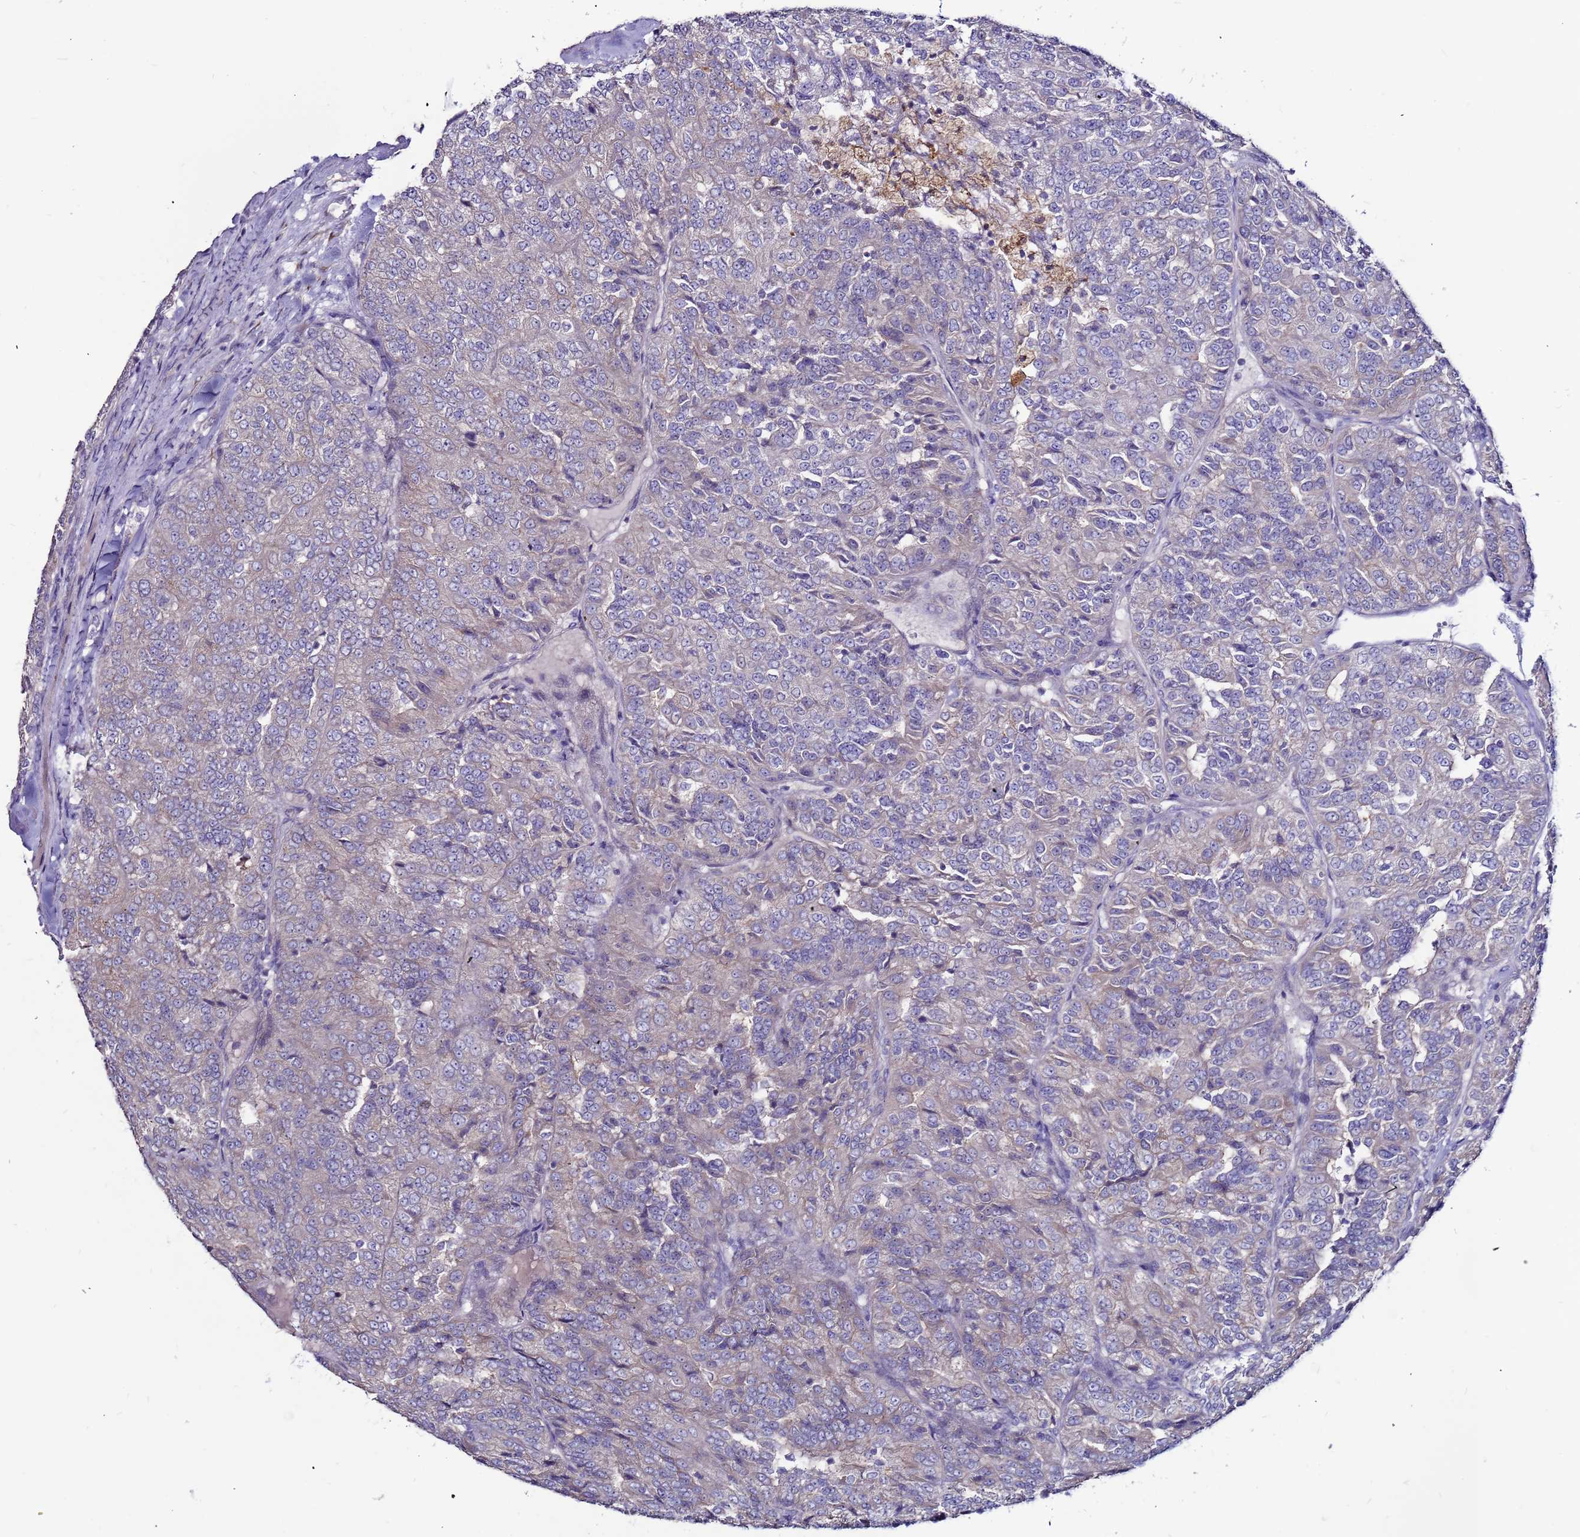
{"staining": {"intensity": "weak", "quantity": "<25%", "location": "cytoplasmic/membranous"}, "tissue": "renal cancer", "cell_type": "Tumor cells", "image_type": "cancer", "snomed": [{"axis": "morphology", "description": "Adenocarcinoma, NOS"}, {"axis": "topography", "description": "Kidney"}], "caption": "Adenocarcinoma (renal) was stained to show a protein in brown. There is no significant staining in tumor cells.", "gene": "SLC44A3", "patient": {"sex": "female", "age": 63}}